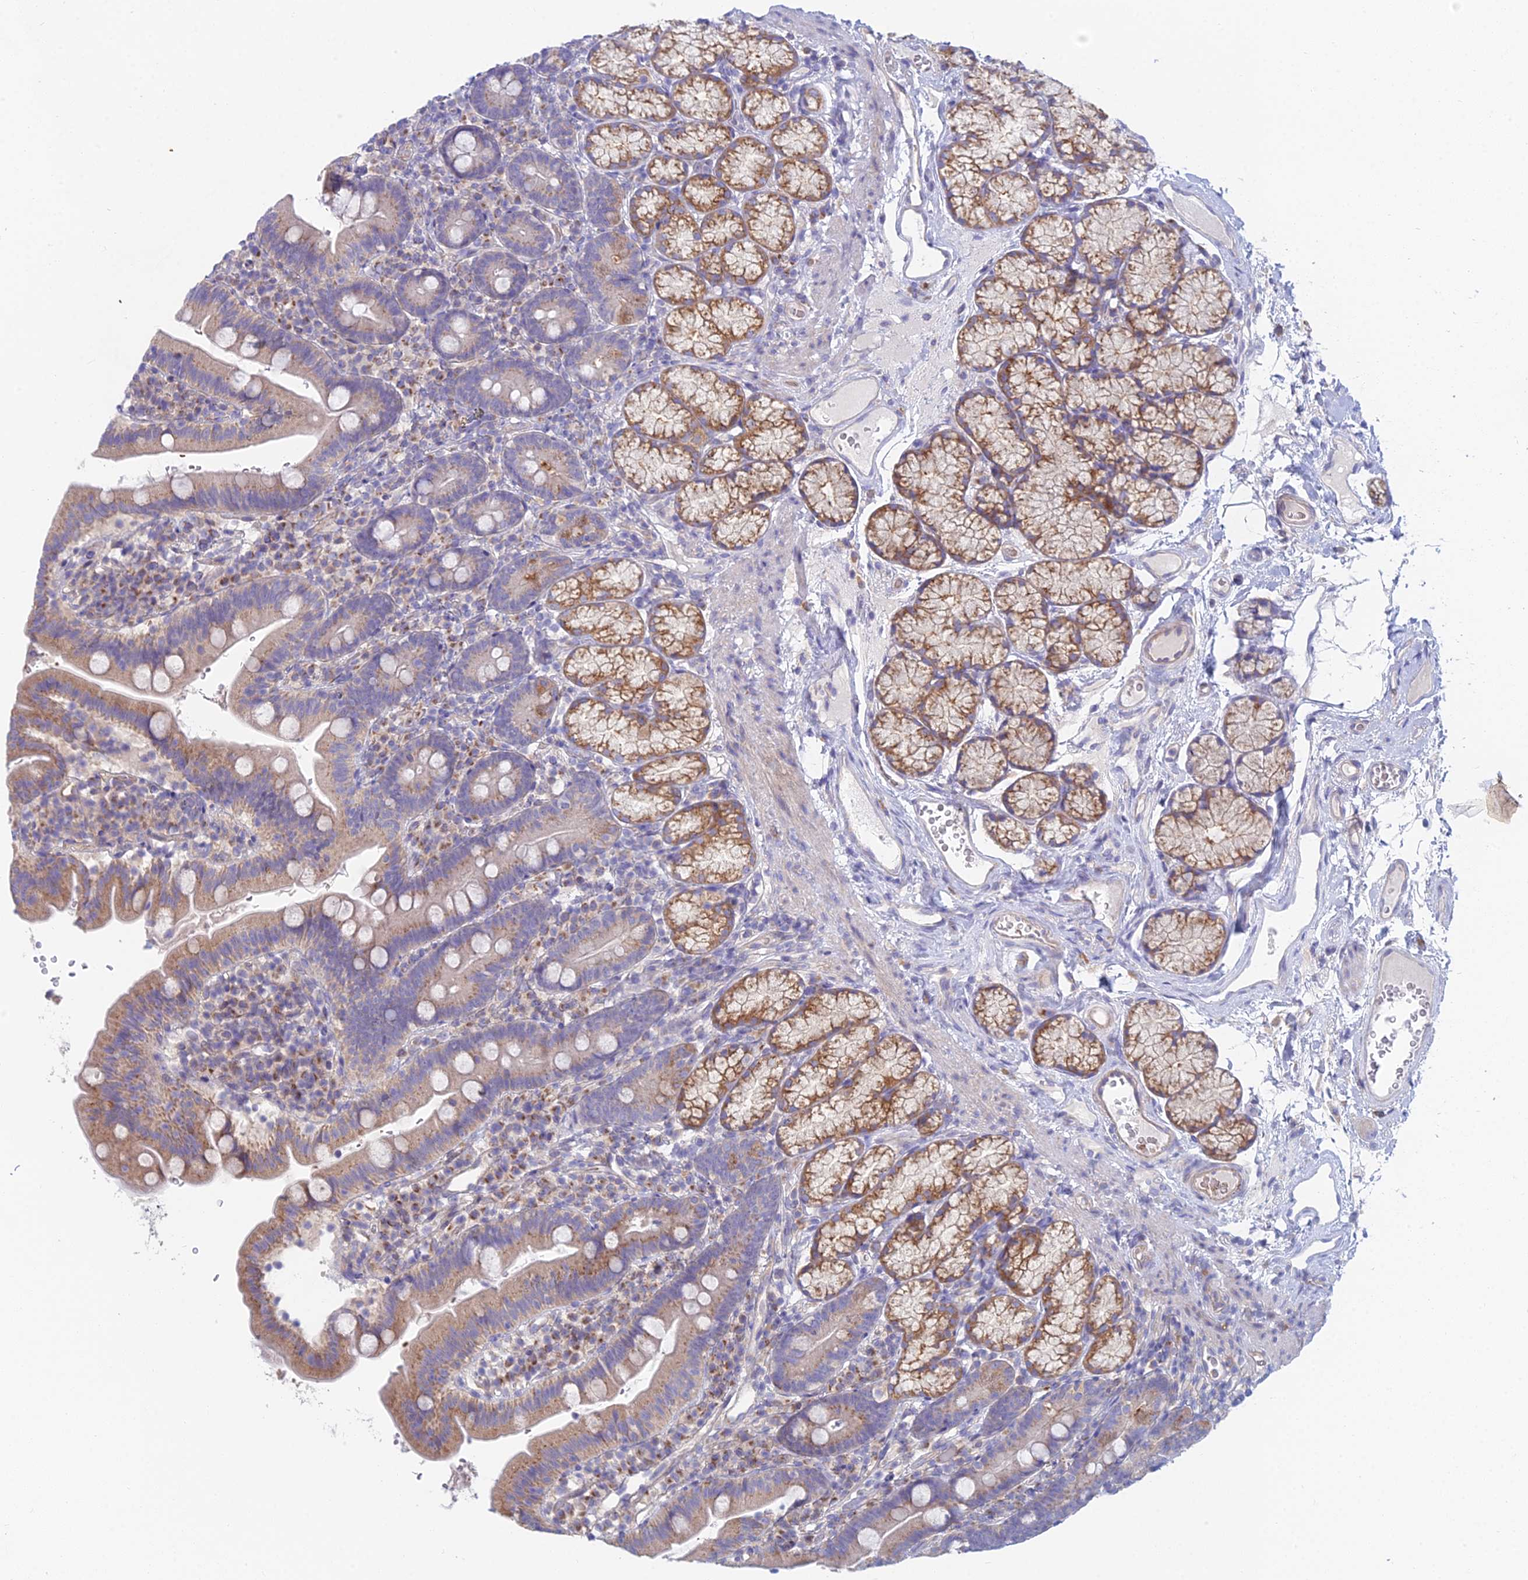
{"staining": {"intensity": "moderate", "quantity": "25%-75%", "location": "cytoplasmic/membranous"}, "tissue": "duodenum", "cell_type": "Glandular cells", "image_type": "normal", "snomed": [{"axis": "morphology", "description": "Normal tissue, NOS"}, {"axis": "topography", "description": "Duodenum"}], "caption": "Approximately 25%-75% of glandular cells in benign human duodenum demonstrate moderate cytoplasmic/membranous protein staining as visualized by brown immunohistochemical staining.", "gene": "ZNF564", "patient": {"sex": "female", "age": 67}}